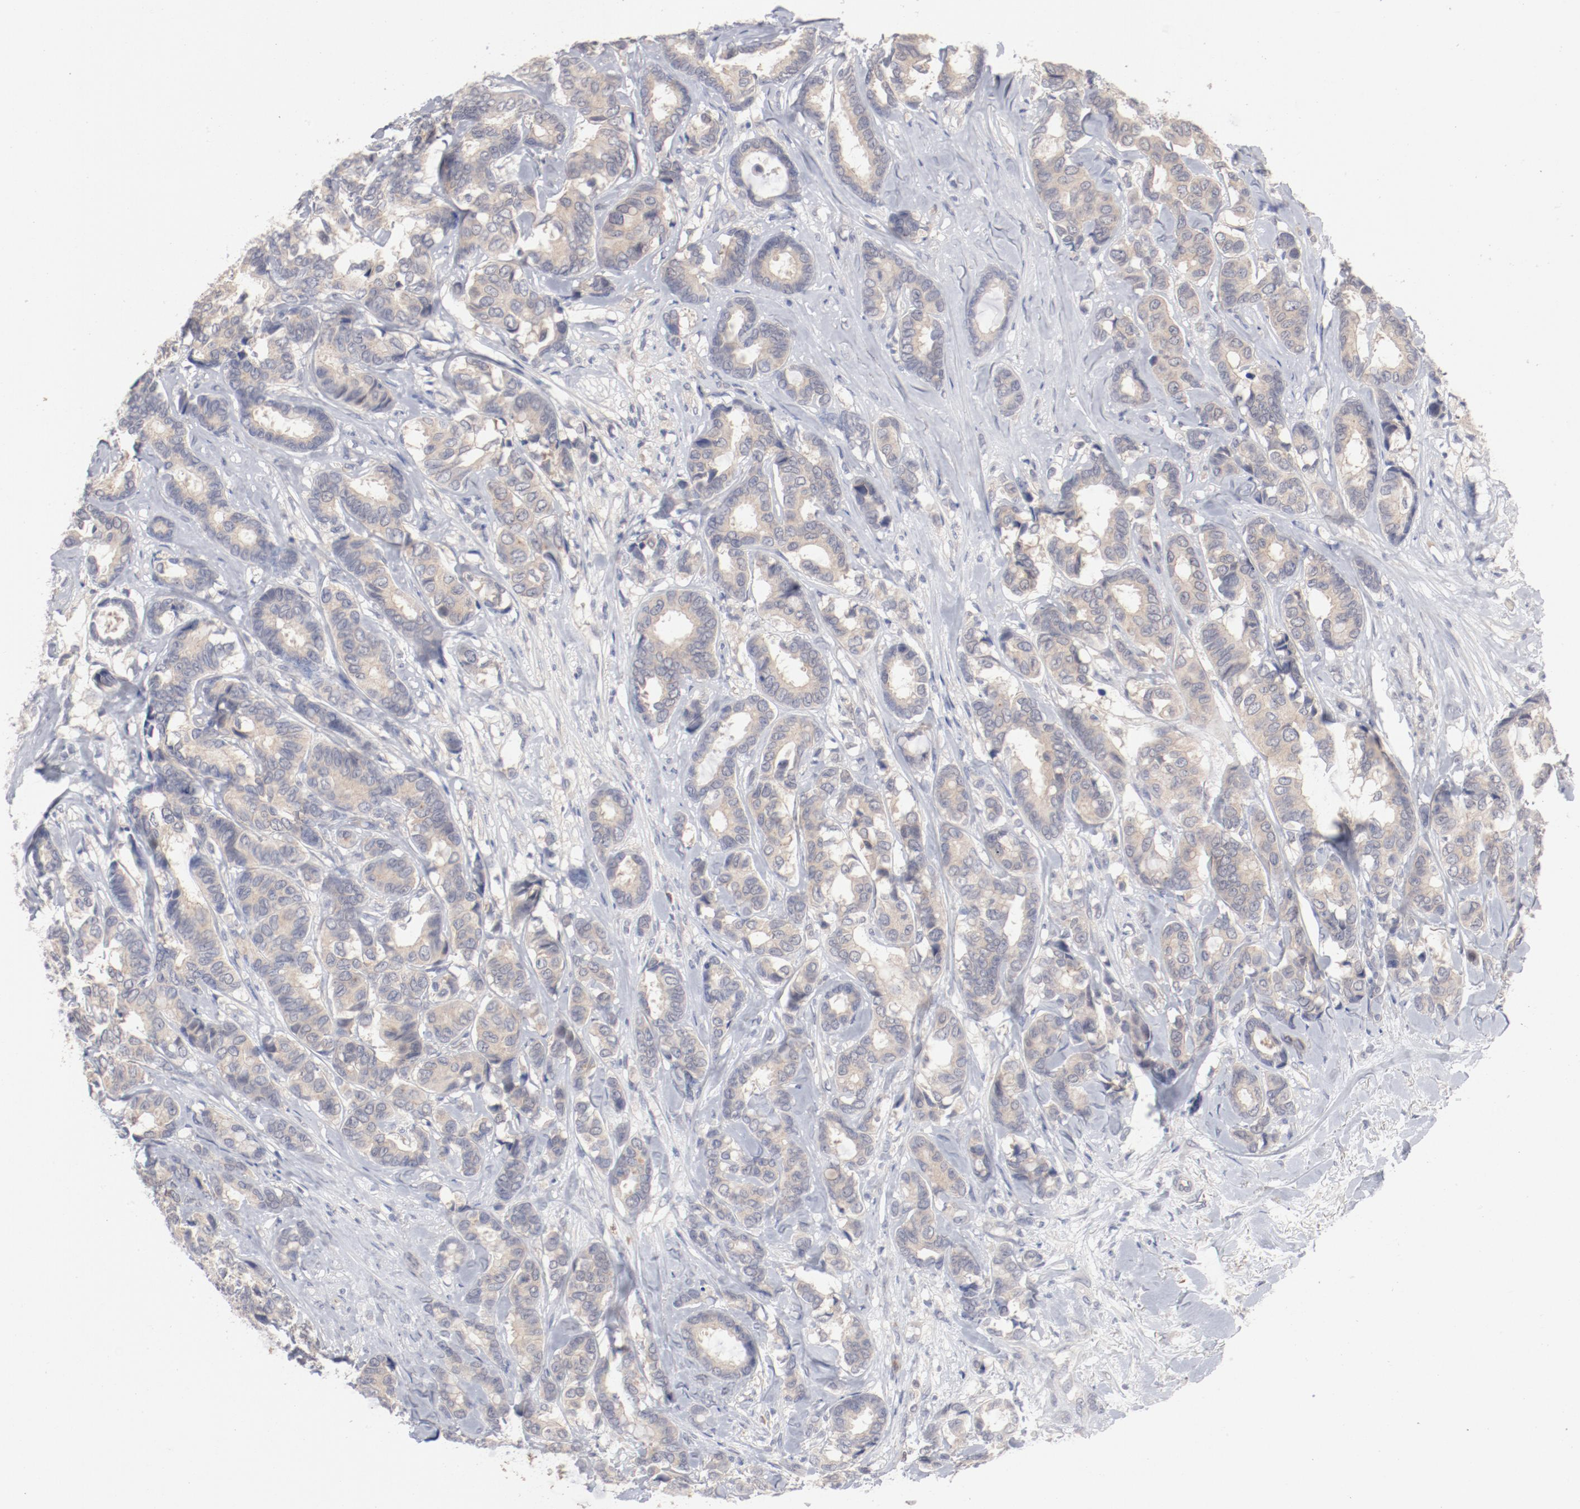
{"staining": {"intensity": "weak", "quantity": ">75%", "location": "cytoplasmic/membranous"}, "tissue": "breast cancer", "cell_type": "Tumor cells", "image_type": "cancer", "snomed": [{"axis": "morphology", "description": "Duct carcinoma"}, {"axis": "topography", "description": "Breast"}], "caption": "A high-resolution micrograph shows immunohistochemistry (IHC) staining of breast infiltrating ductal carcinoma, which demonstrates weak cytoplasmic/membranous staining in about >75% of tumor cells. Immunohistochemistry (ihc) stains the protein of interest in brown and the nuclei are stained blue.", "gene": "SH3BGR", "patient": {"sex": "female", "age": 87}}